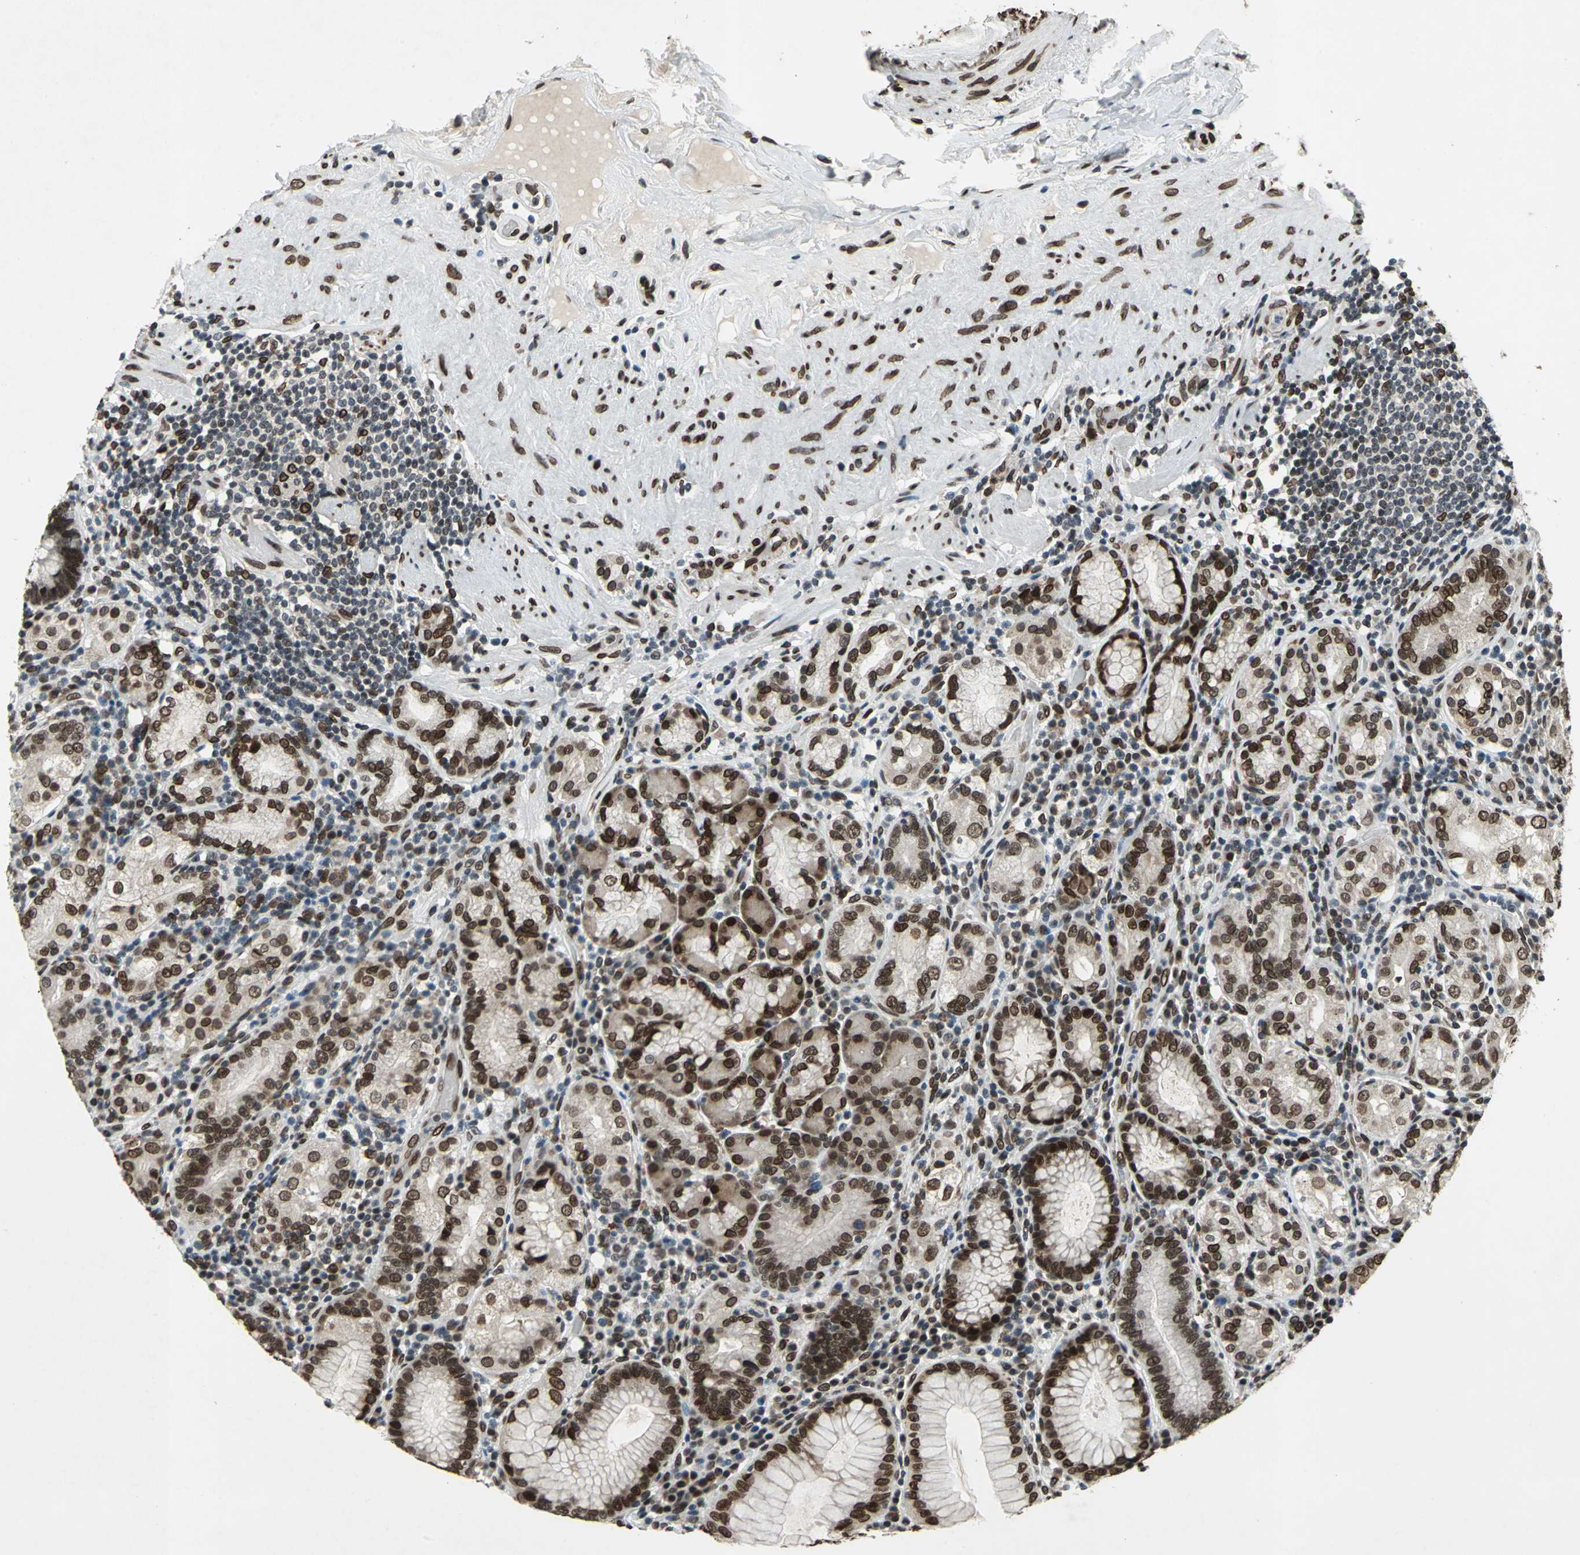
{"staining": {"intensity": "strong", "quantity": ">75%", "location": "cytoplasmic/membranous,nuclear"}, "tissue": "stomach", "cell_type": "Glandular cells", "image_type": "normal", "snomed": [{"axis": "morphology", "description": "Normal tissue, NOS"}, {"axis": "topography", "description": "Stomach, lower"}], "caption": "Stomach stained with immunohistochemistry exhibits strong cytoplasmic/membranous,nuclear positivity in approximately >75% of glandular cells. (brown staining indicates protein expression, while blue staining denotes nuclei).", "gene": "ISY1", "patient": {"sex": "female", "age": 76}}